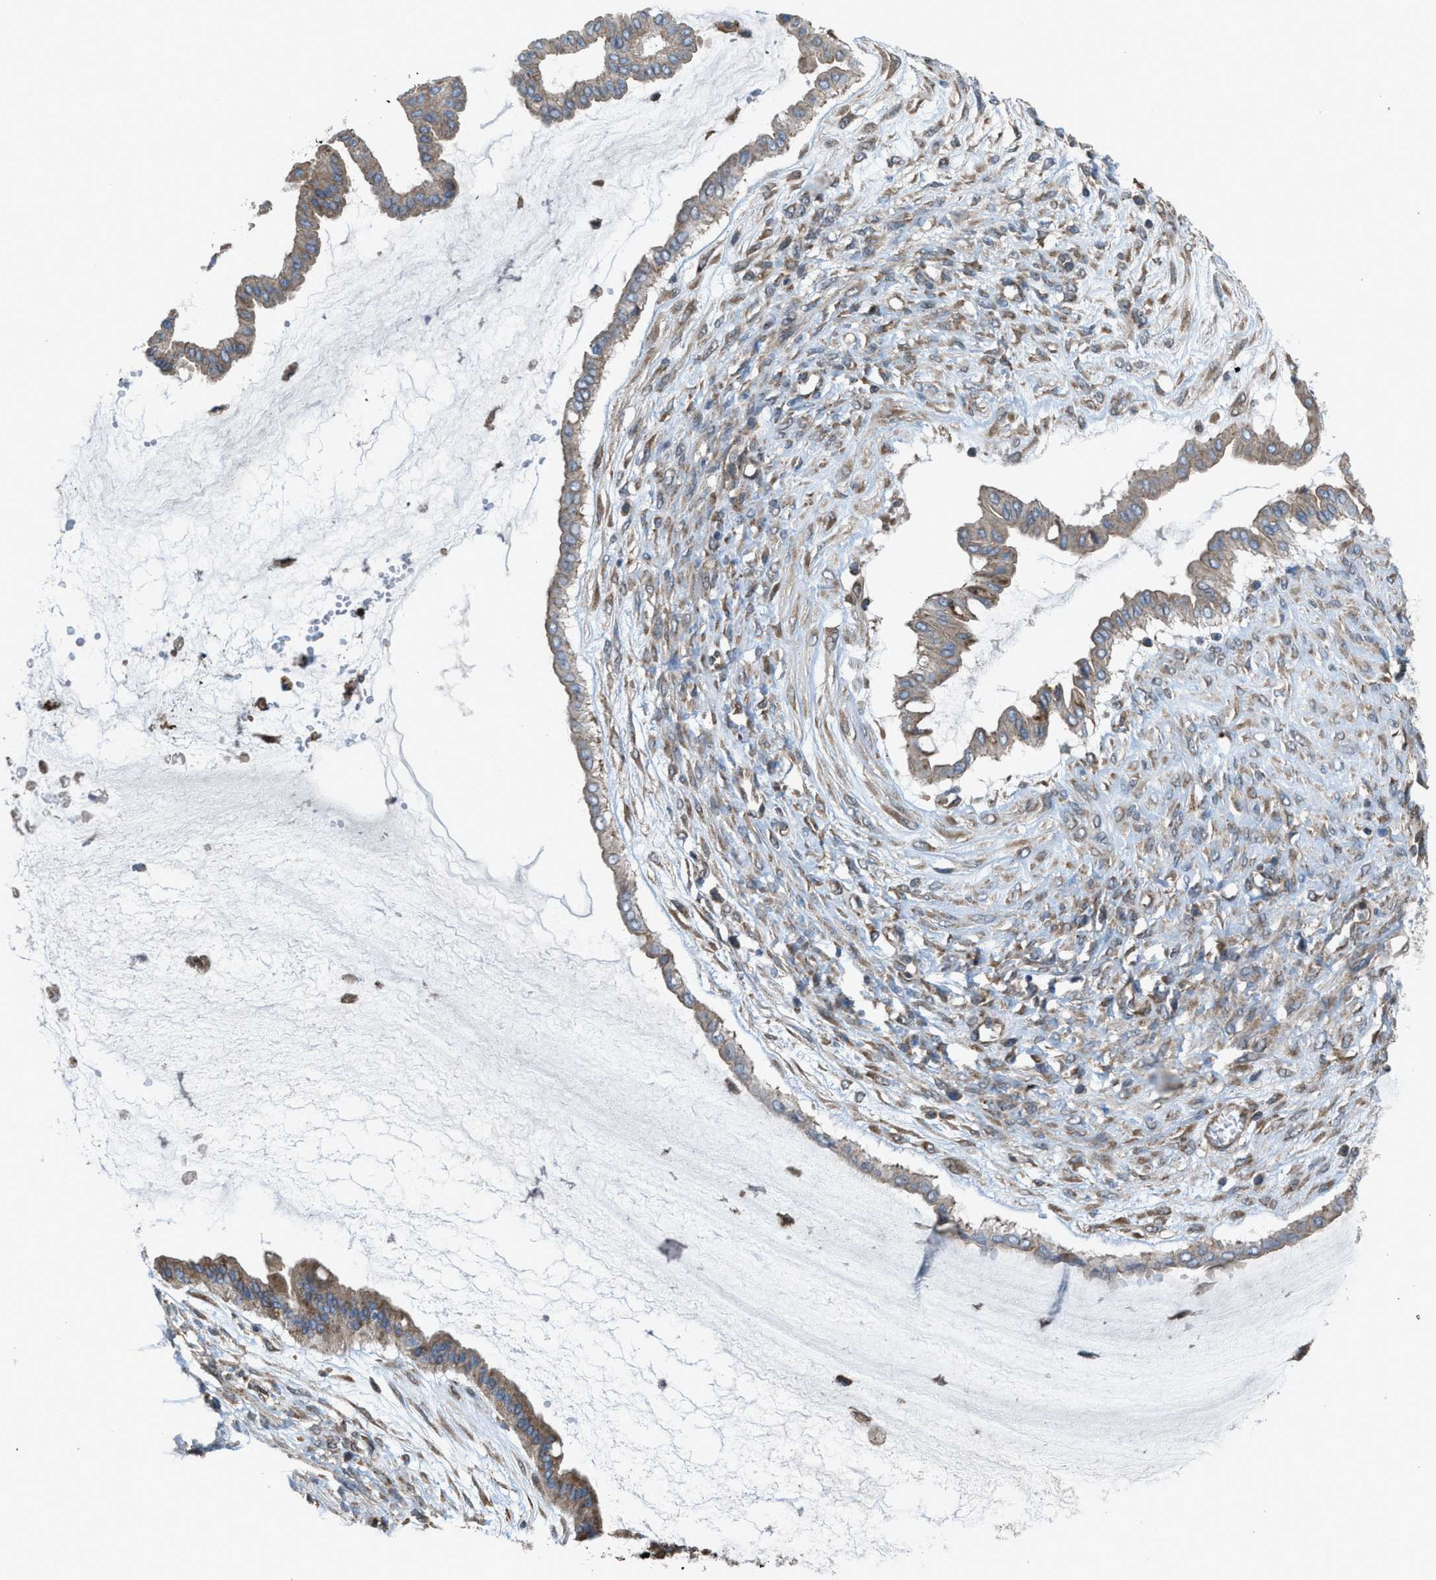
{"staining": {"intensity": "weak", "quantity": ">75%", "location": "cytoplasmic/membranous"}, "tissue": "ovarian cancer", "cell_type": "Tumor cells", "image_type": "cancer", "snomed": [{"axis": "morphology", "description": "Cystadenocarcinoma, mucinous, NOS"}, {"axis": "topography", "description": "Ovary"}], "caption": "A micrograph of human ovarian cancer (mucinous cystadenocarcinoma) stained for a protein demonstrates weak cytoplasmic/membranous brown staining in tumor cells.", "gene": "PLAA", "patient": {"sex": "female", "age": 73}}